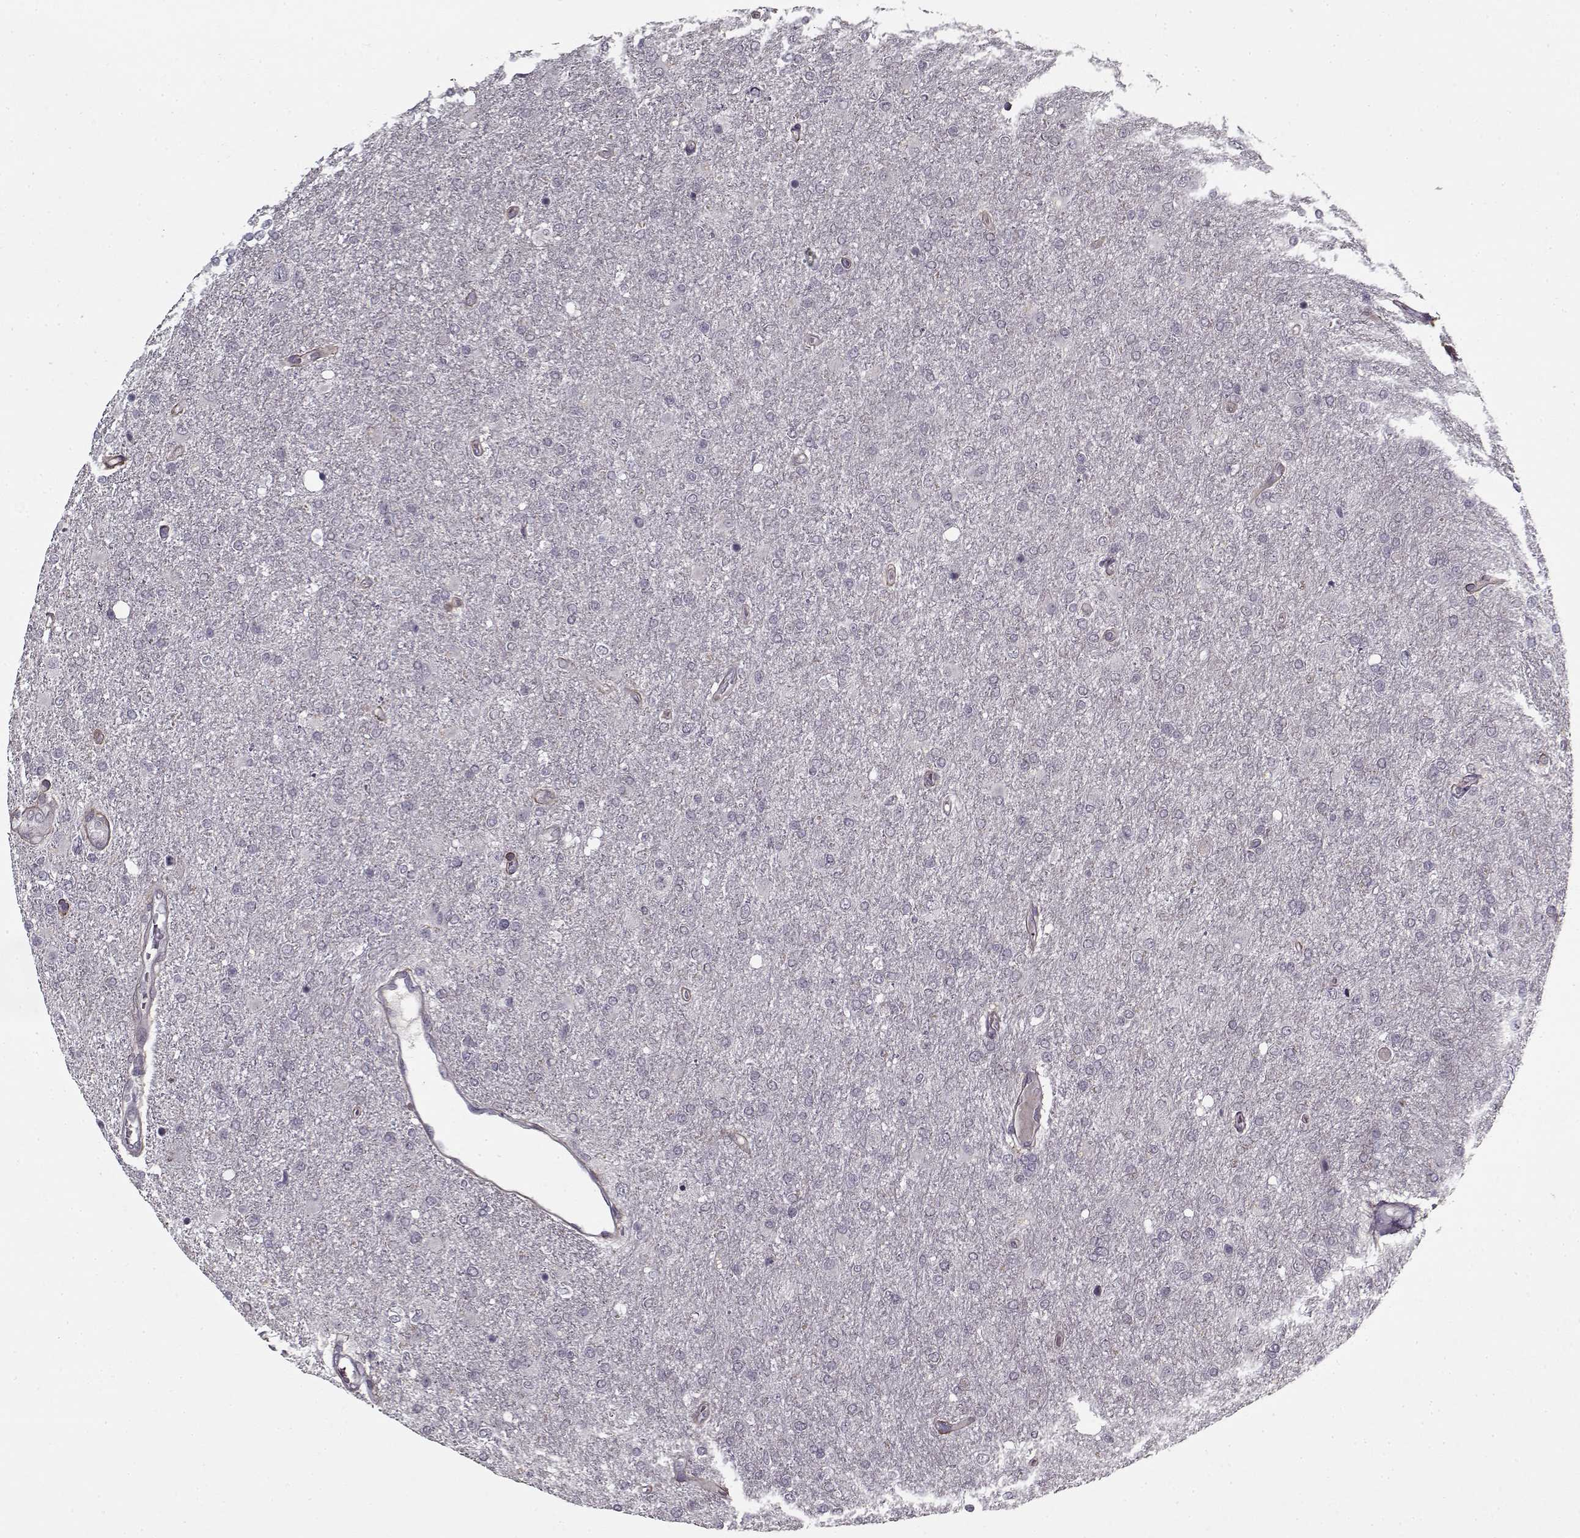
{"staining": {"intensity": "negative", "quantity": "none", "location": "none"}, "tissue": "glioma", "cell_type": "Tumor cells", "image_type": "cancer", "snomed": [{"axis": "morphology", "description": "Glioma, malignant, High grade"}, {"axis": "topography", "description": "Cerebral cortex"}], "caption": "Human malignant glioma (high-grade) stained for a protein using immunohistochemistry shows no expression in tumor cells.", "gene": "LAMA2", "patient": {"sex": "male", "age": 70}}